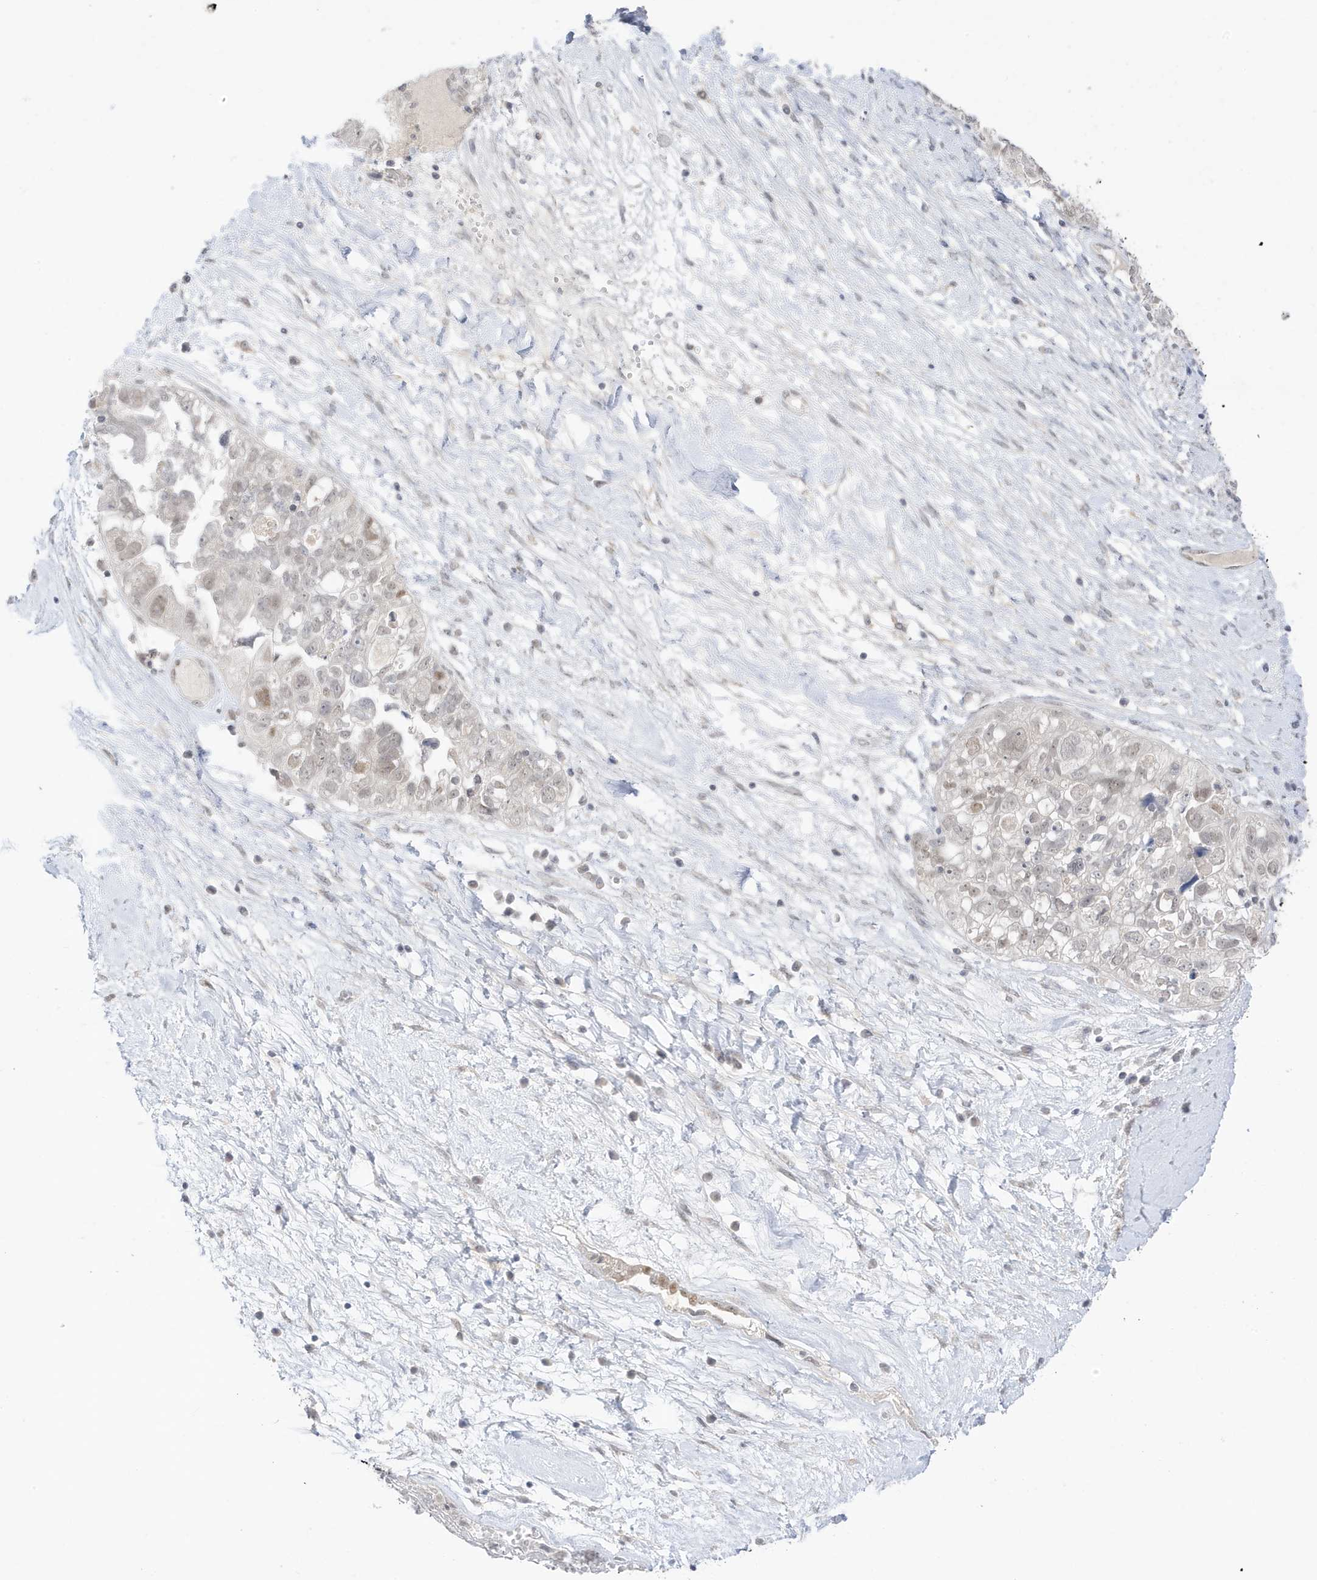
{"staining": {"intensity": "weak", "quantity": "<25%", "location": "nuclear"}, "tissue": "ovarian cancer", "cell_type": "Tumor cells", "image_type": "cancer", "snomed": [{"axis": "morphology", "description": "Carcinoma, NOS"}, {"axis": "morphology", "description": "Cystadenocarcinoma, serous, NOS"}, {"axis": "topography", "description": "Ovary"}], "caption": "Tumor cells are negative for brown protein staining in carcinoma (ovarian).", "gene": "MSL3", "patient": {"sex": "female", "age": 69}}